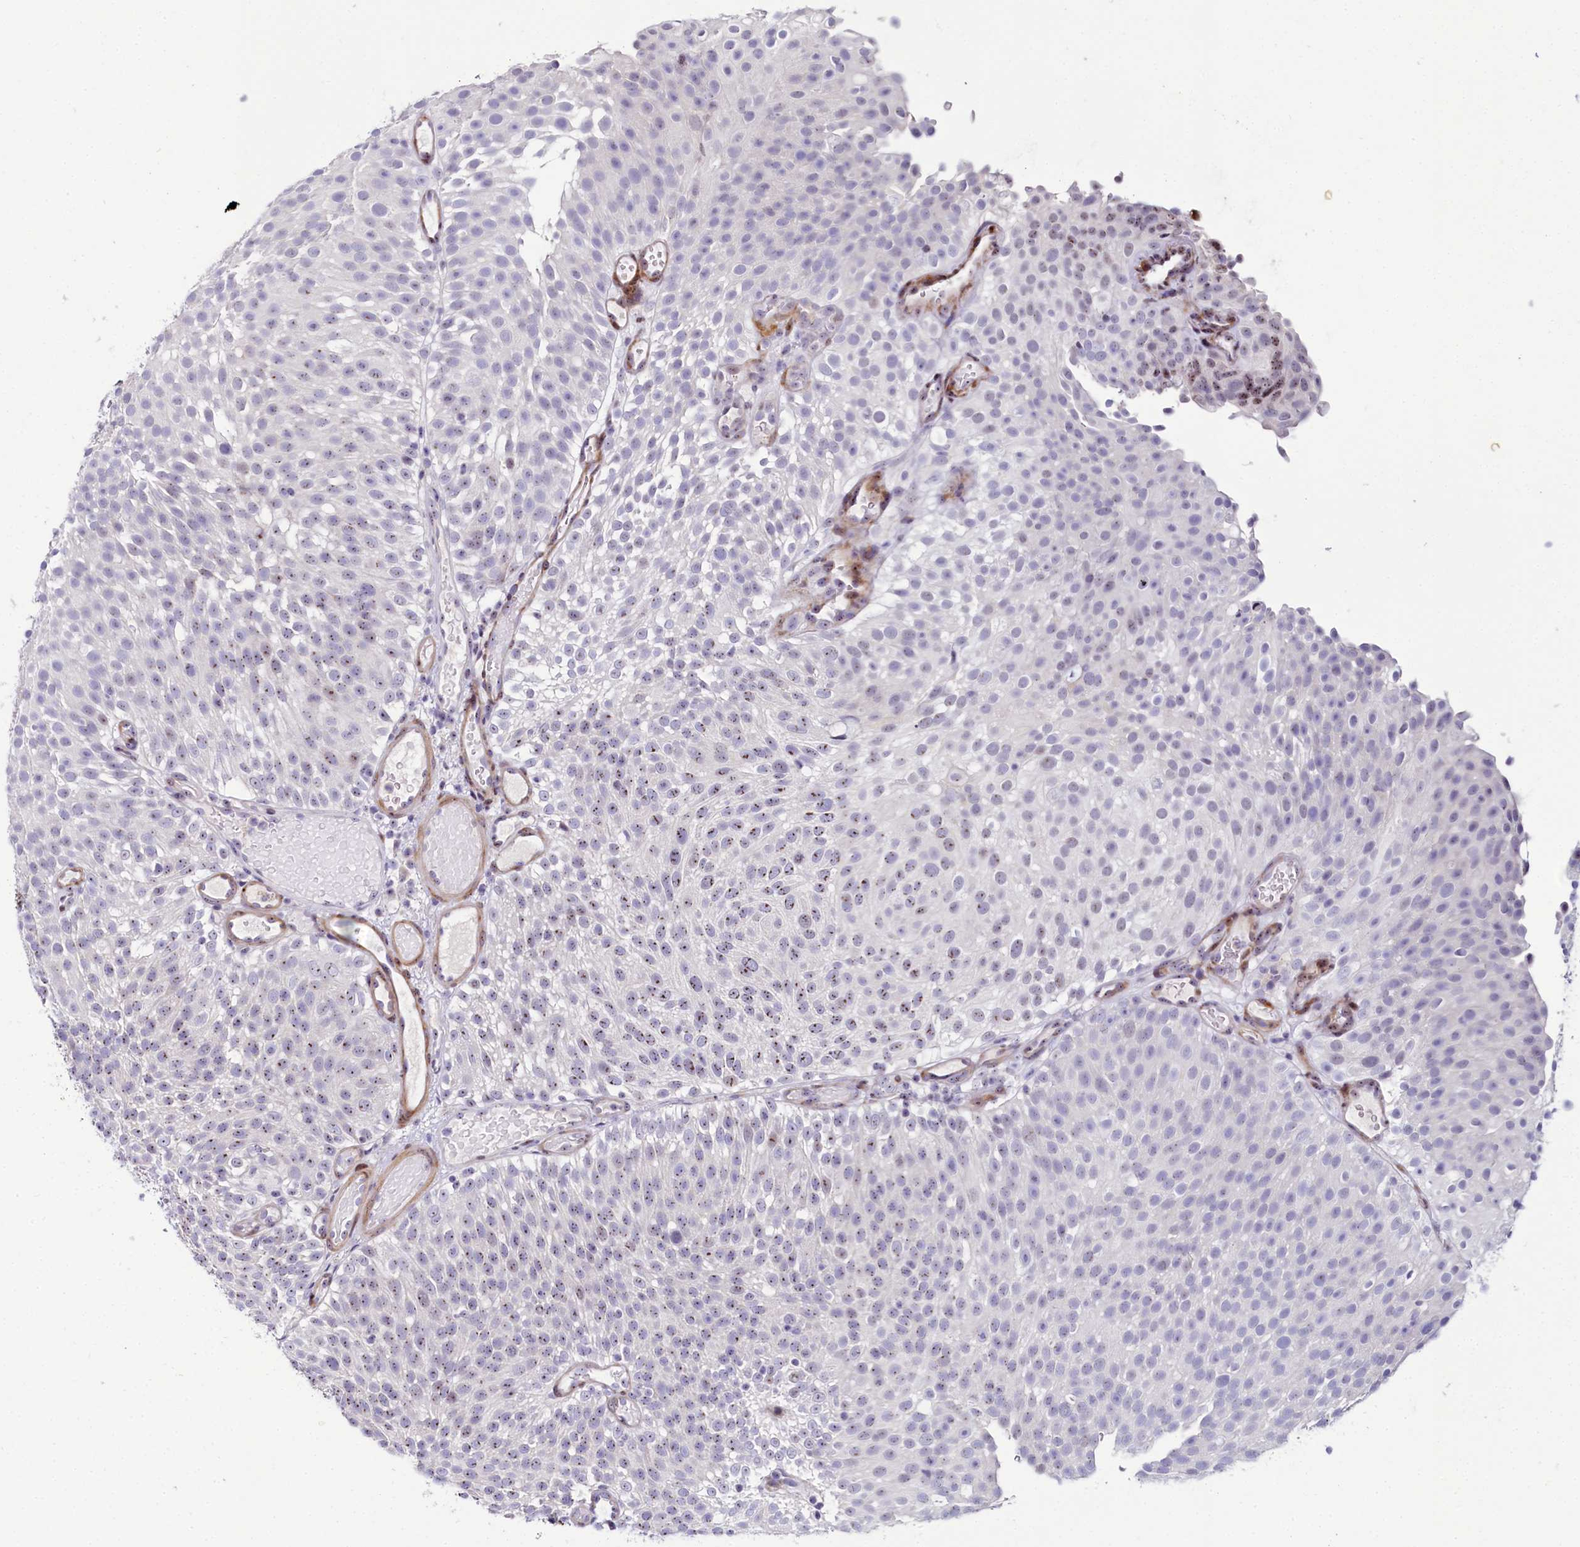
{"staining": {"intensity": "weak", "quantity": "25%-75%", "location": "nuclear"}, "tissue": "urothelial cancer", "cell_type": "Tumor cells", "image_type": "cancer", "snomed": [{"axis": "morphology", "description": "Urothelial carcinoma, Low grade"}, {"axis": "topography", "description": "Urinary bladder"}], "caption": "The immunohistochemical stain labels weak nuclear expression in tumor cells of urothelial cancer tissue.", "gene": "TCOF1", "patient": {"sex": "male", "age": 78}}